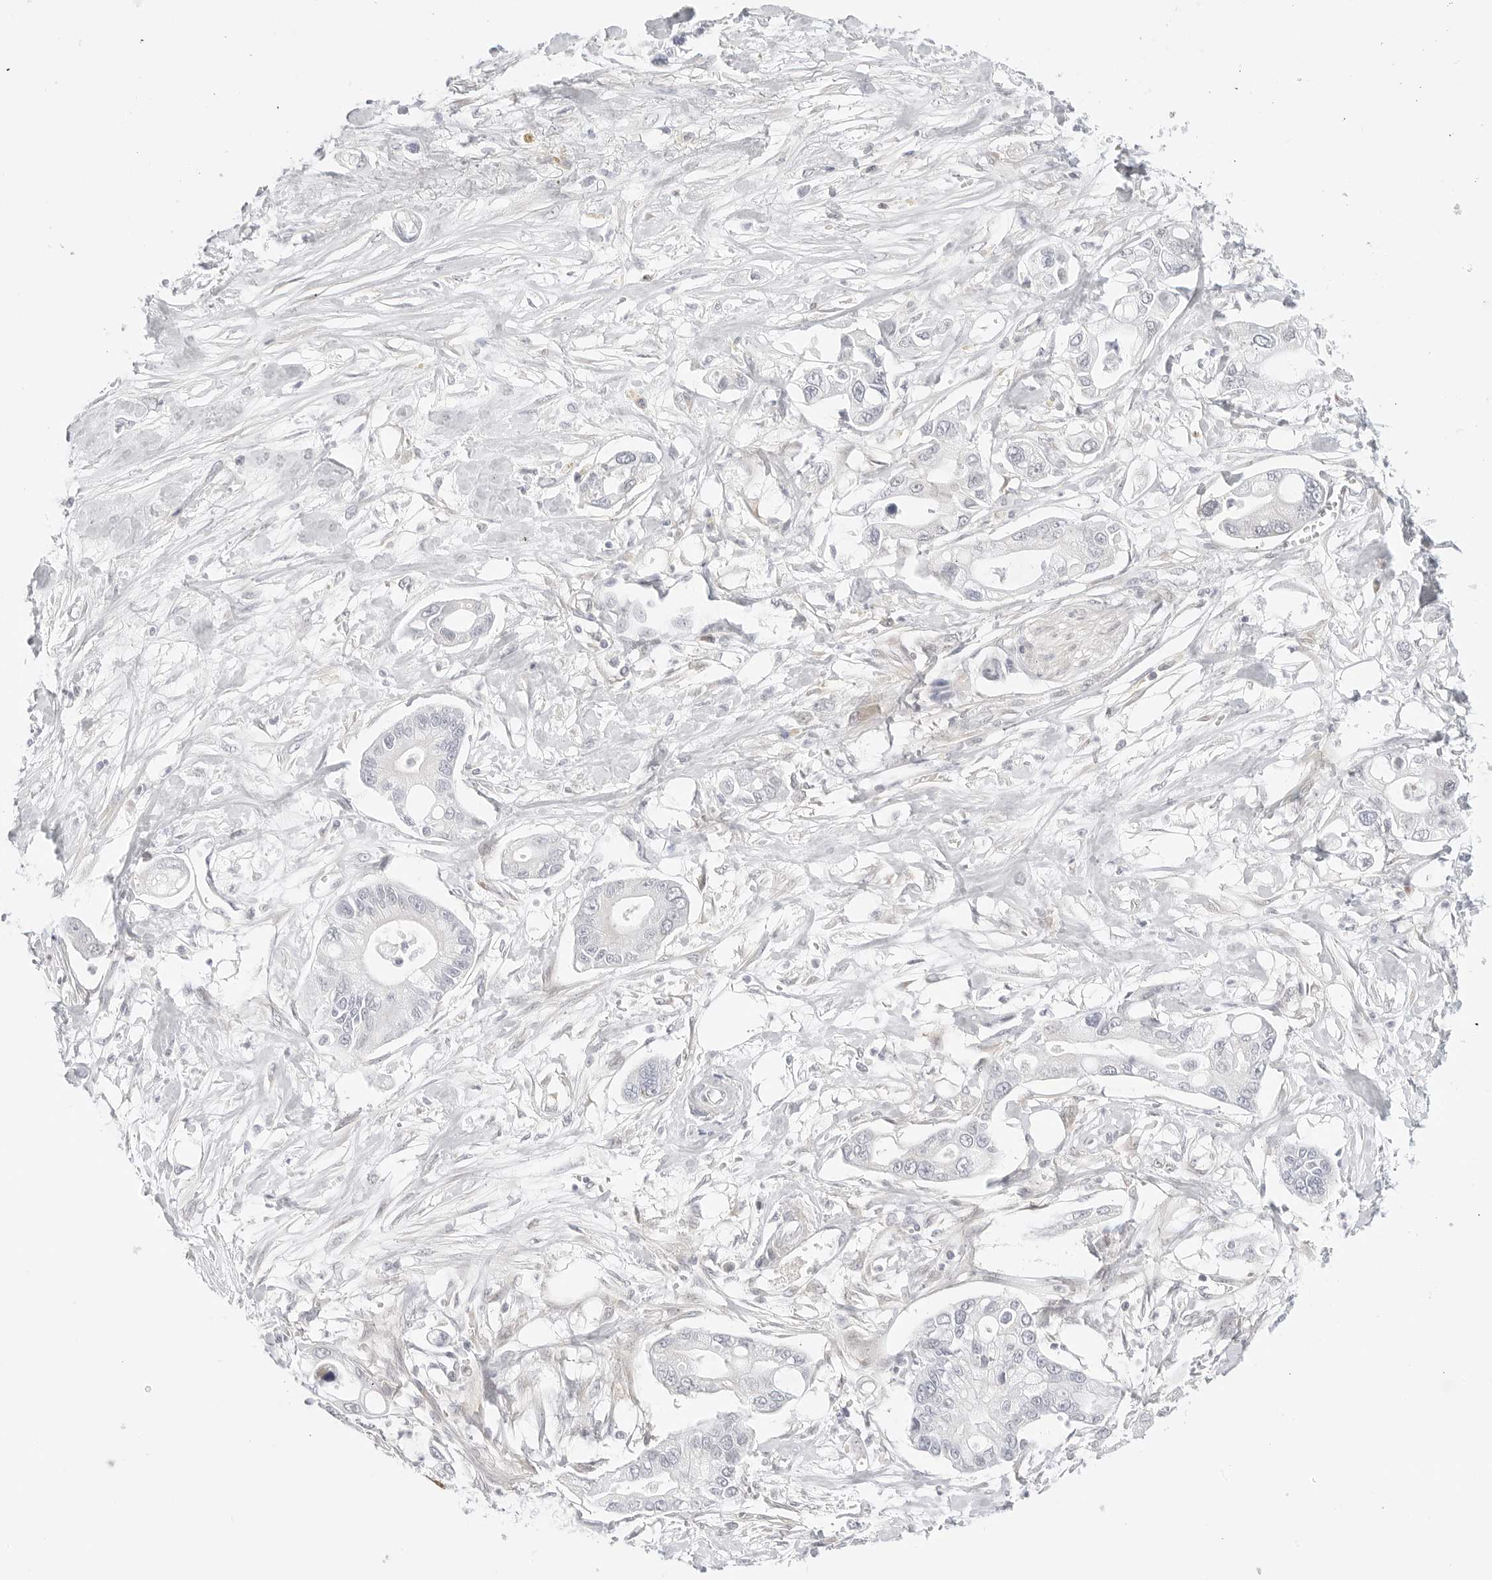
{"staining": {"intensity": "negative", "quantity": "none", "location": "none"}, "tissue": "pancreatic cancer", "cell_type": "Tumor cells", "image_type": "cancer", "snomed": [{"axis": "morphology", "description": "Adenocarcinoma, NOS"}, {"axis": "topography", "description": "Pancreas"}], "caption": "Human pancreatic adenocarcinoma stained for a protein using immunohistochemistry shows no expression in tumor cells.", "gene": "TCP1", "patient": {"sex": "male", "age": 68}}